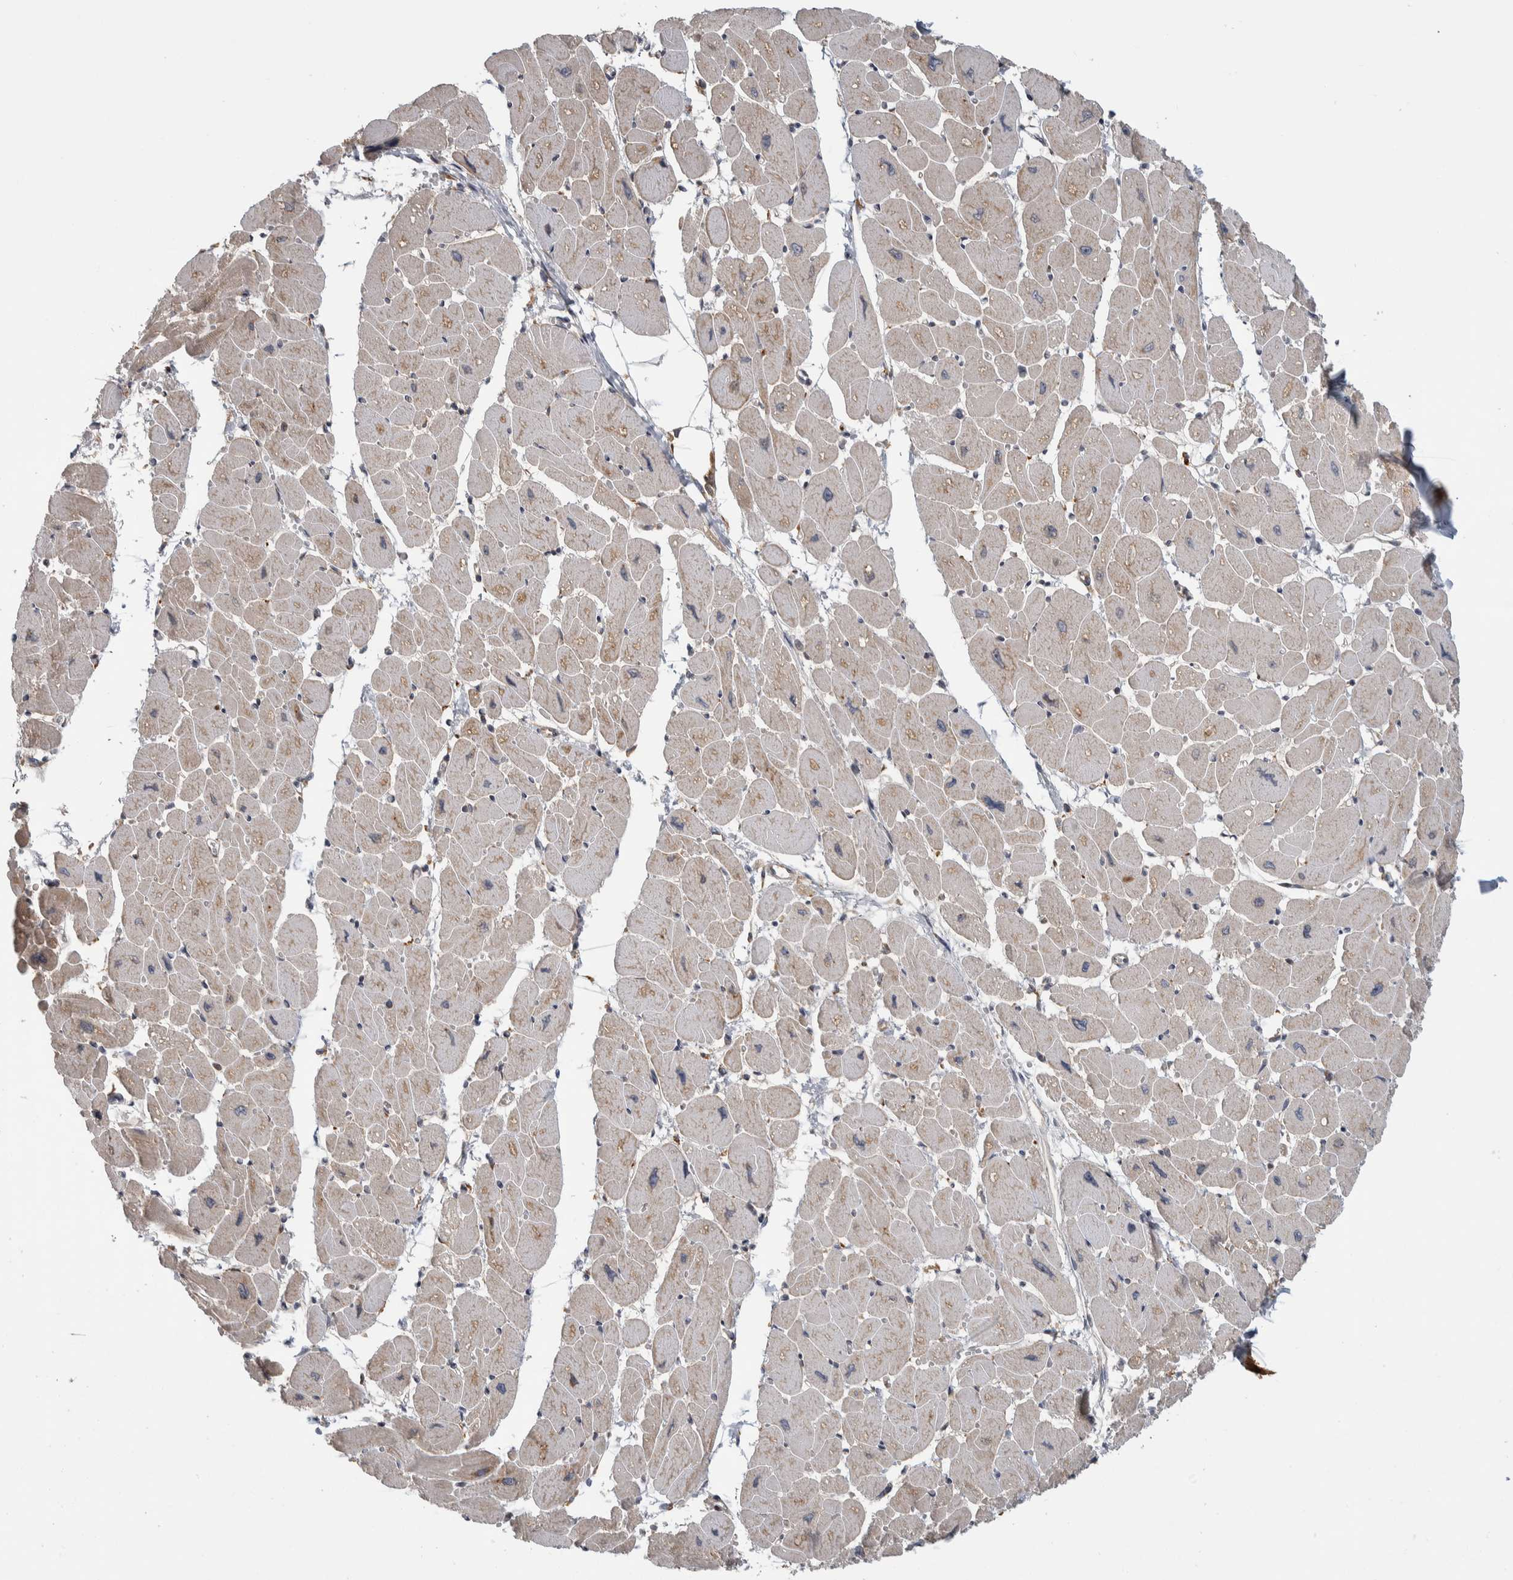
{"staining": {"intensity": "weak", "quantity": ">75%", "location": "cytoplasmic/membranous"}, "tissue": "heart muscle", "cell_type": "Cardiomyocytes", "image_type": "normal", "snomed": [{"axis": "morphology", "description": "Normal tissue, NOS"}, {"axis": "topography", "description": "Heart"}], "caption": "Protein staining exhibits weak cytoplasmic/membranous positivity in about >75% of cardiomyocytes in normal heart muscle.", "gene": "EIF3H", "patient": {"sex": "female", "age": 54}}